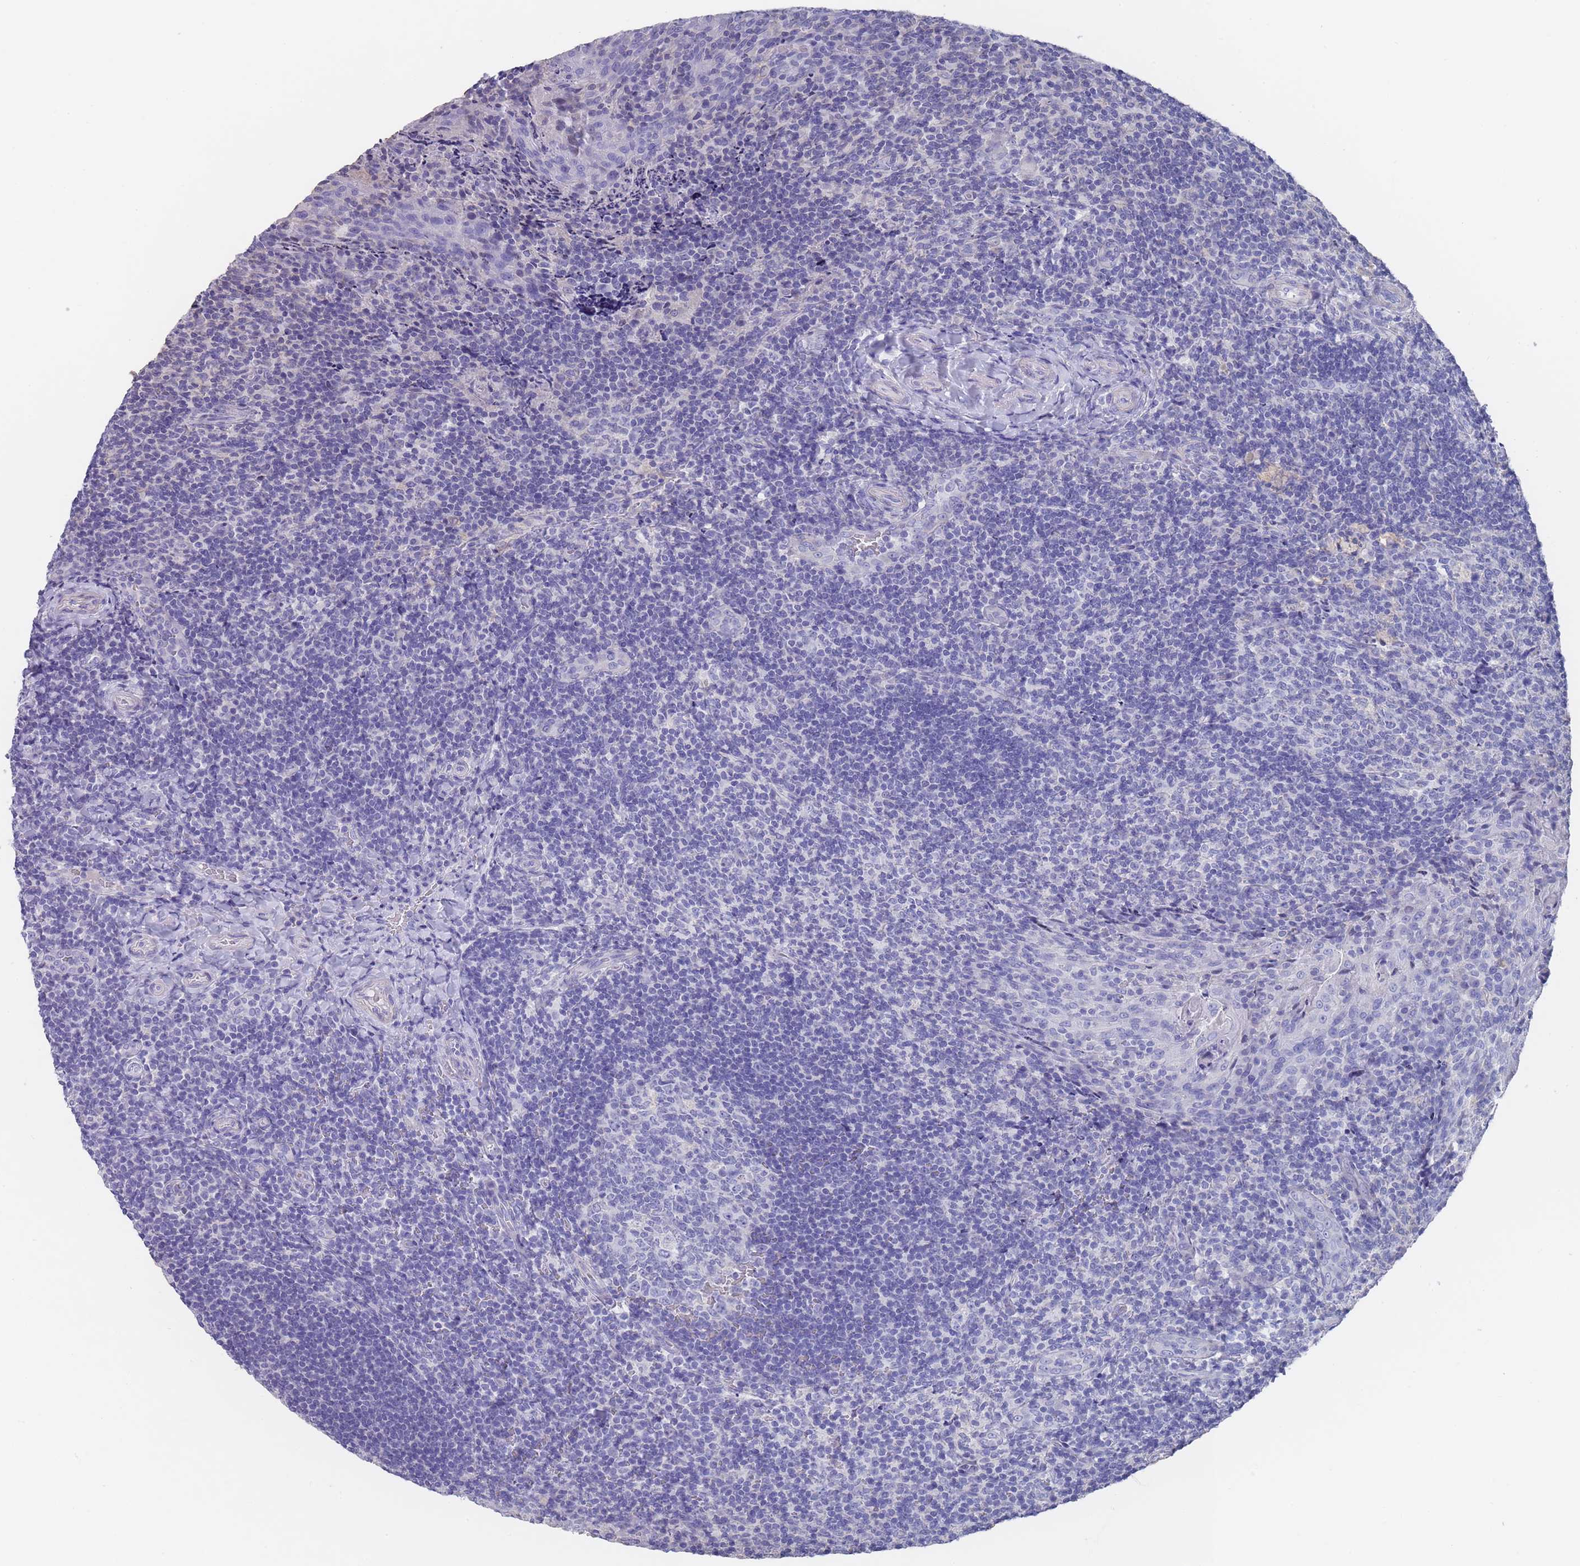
{"staining": {"intensity": "negative", "quantity": "none", "location": "none"}, "tissue": "tonsil", "cell_type": "Germinal center cells", "image_type": "normal", "snomed": [{"axis": "morphology", "description": "Normal tissue, NOS"}, {"axis": "topography", "description": "Tonsil"}], "caption": "IHC micrograph of normal tonsil: tonsil stained with DAB reveals no significant protein staining in germinal center cells.", "gene": "SCCPDH", "patient": {"sex": "male", "age": 17}}